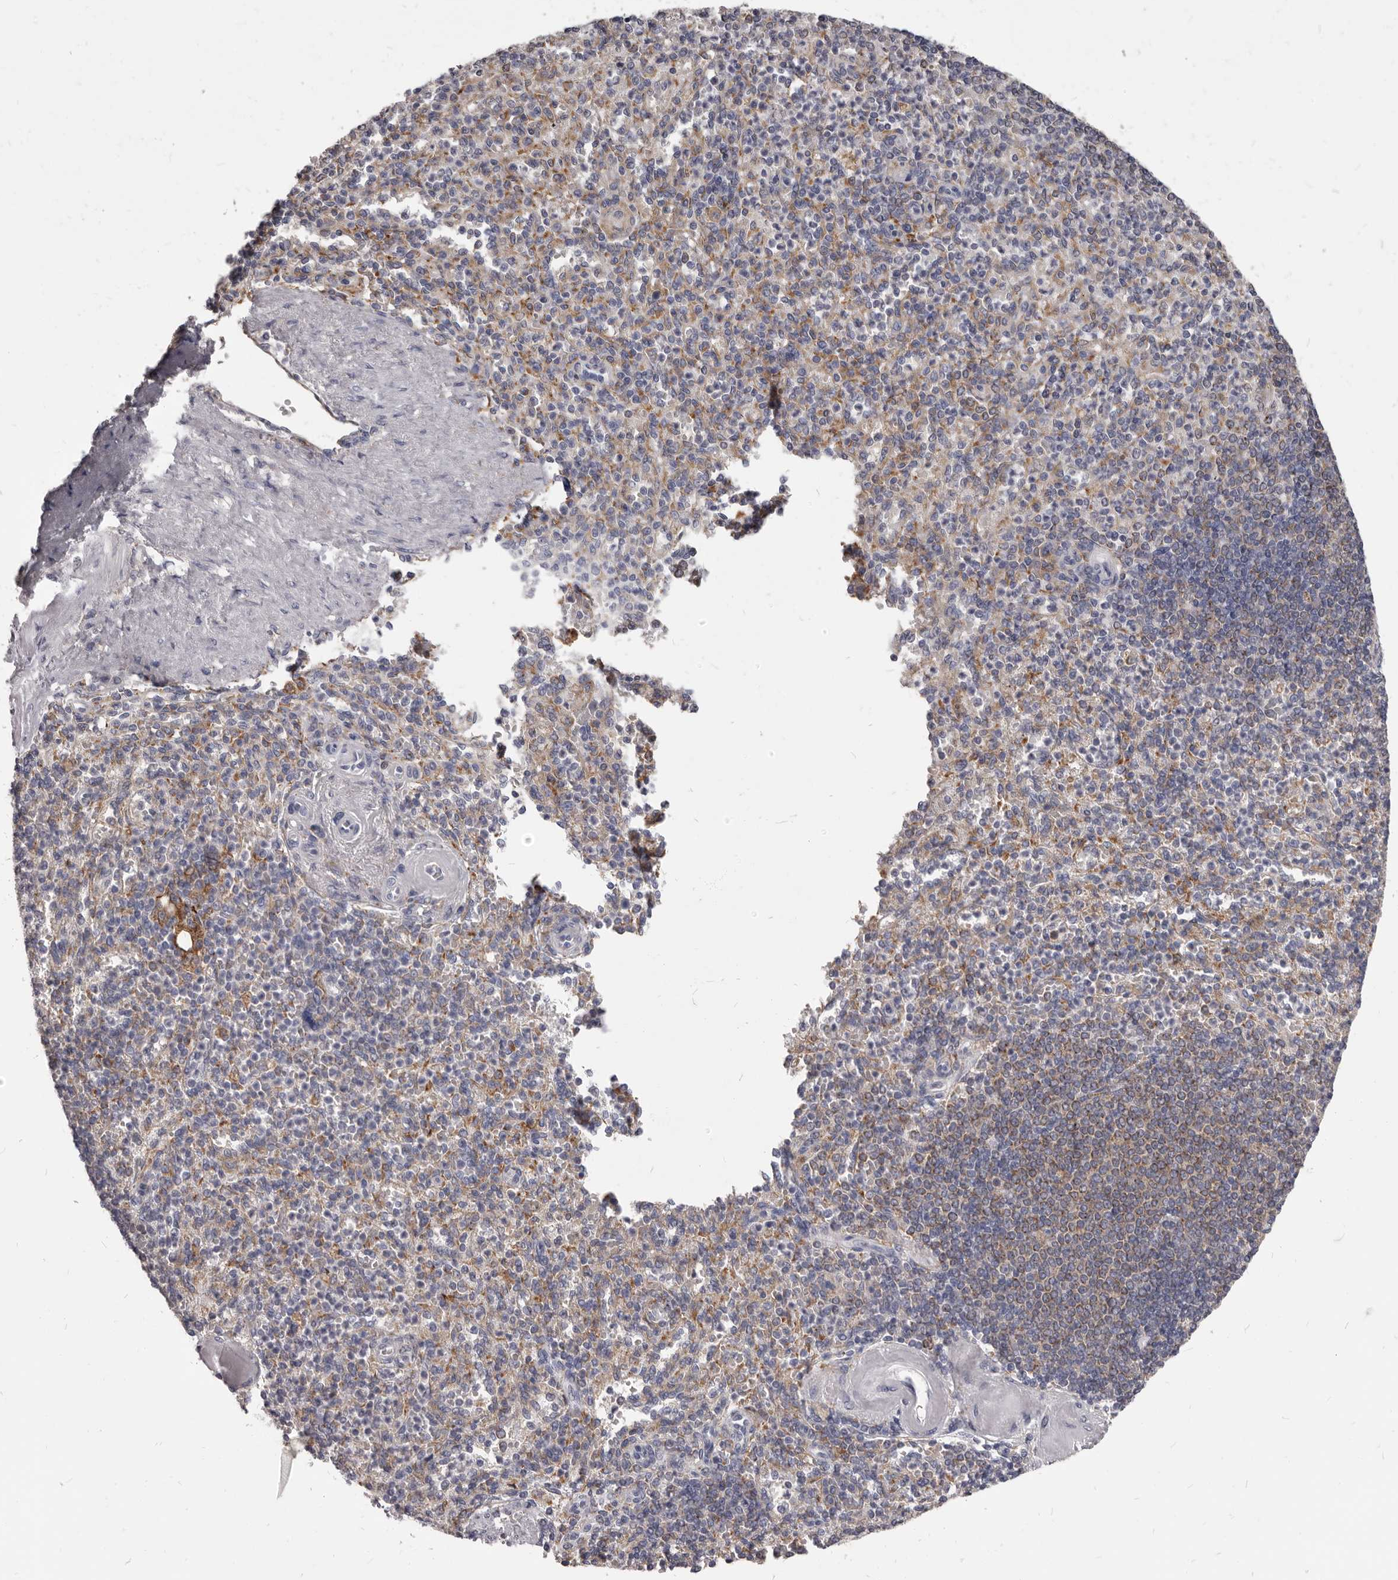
{"staining": {"intensity": "moderate", "quantity": "<25%", "location": "cytoplasmic/membranous"}, "tissue": "spleen", "cell_type": "Cells in red pulp", "image_type": "normal", "snomed": [{"axis": "morphology", "description": "Normal tissue, NOS"}, {"axis": "topography", "description": "Spleen"}], "caption": "The immunohistochemical stain labels moderate cytoplasmic/membranous staining in cells in red pulp of normal spleen. Nuclei are stained in blue.", "gene": "PI4K2A", "patient": {"sex": "female", "age": 74}}